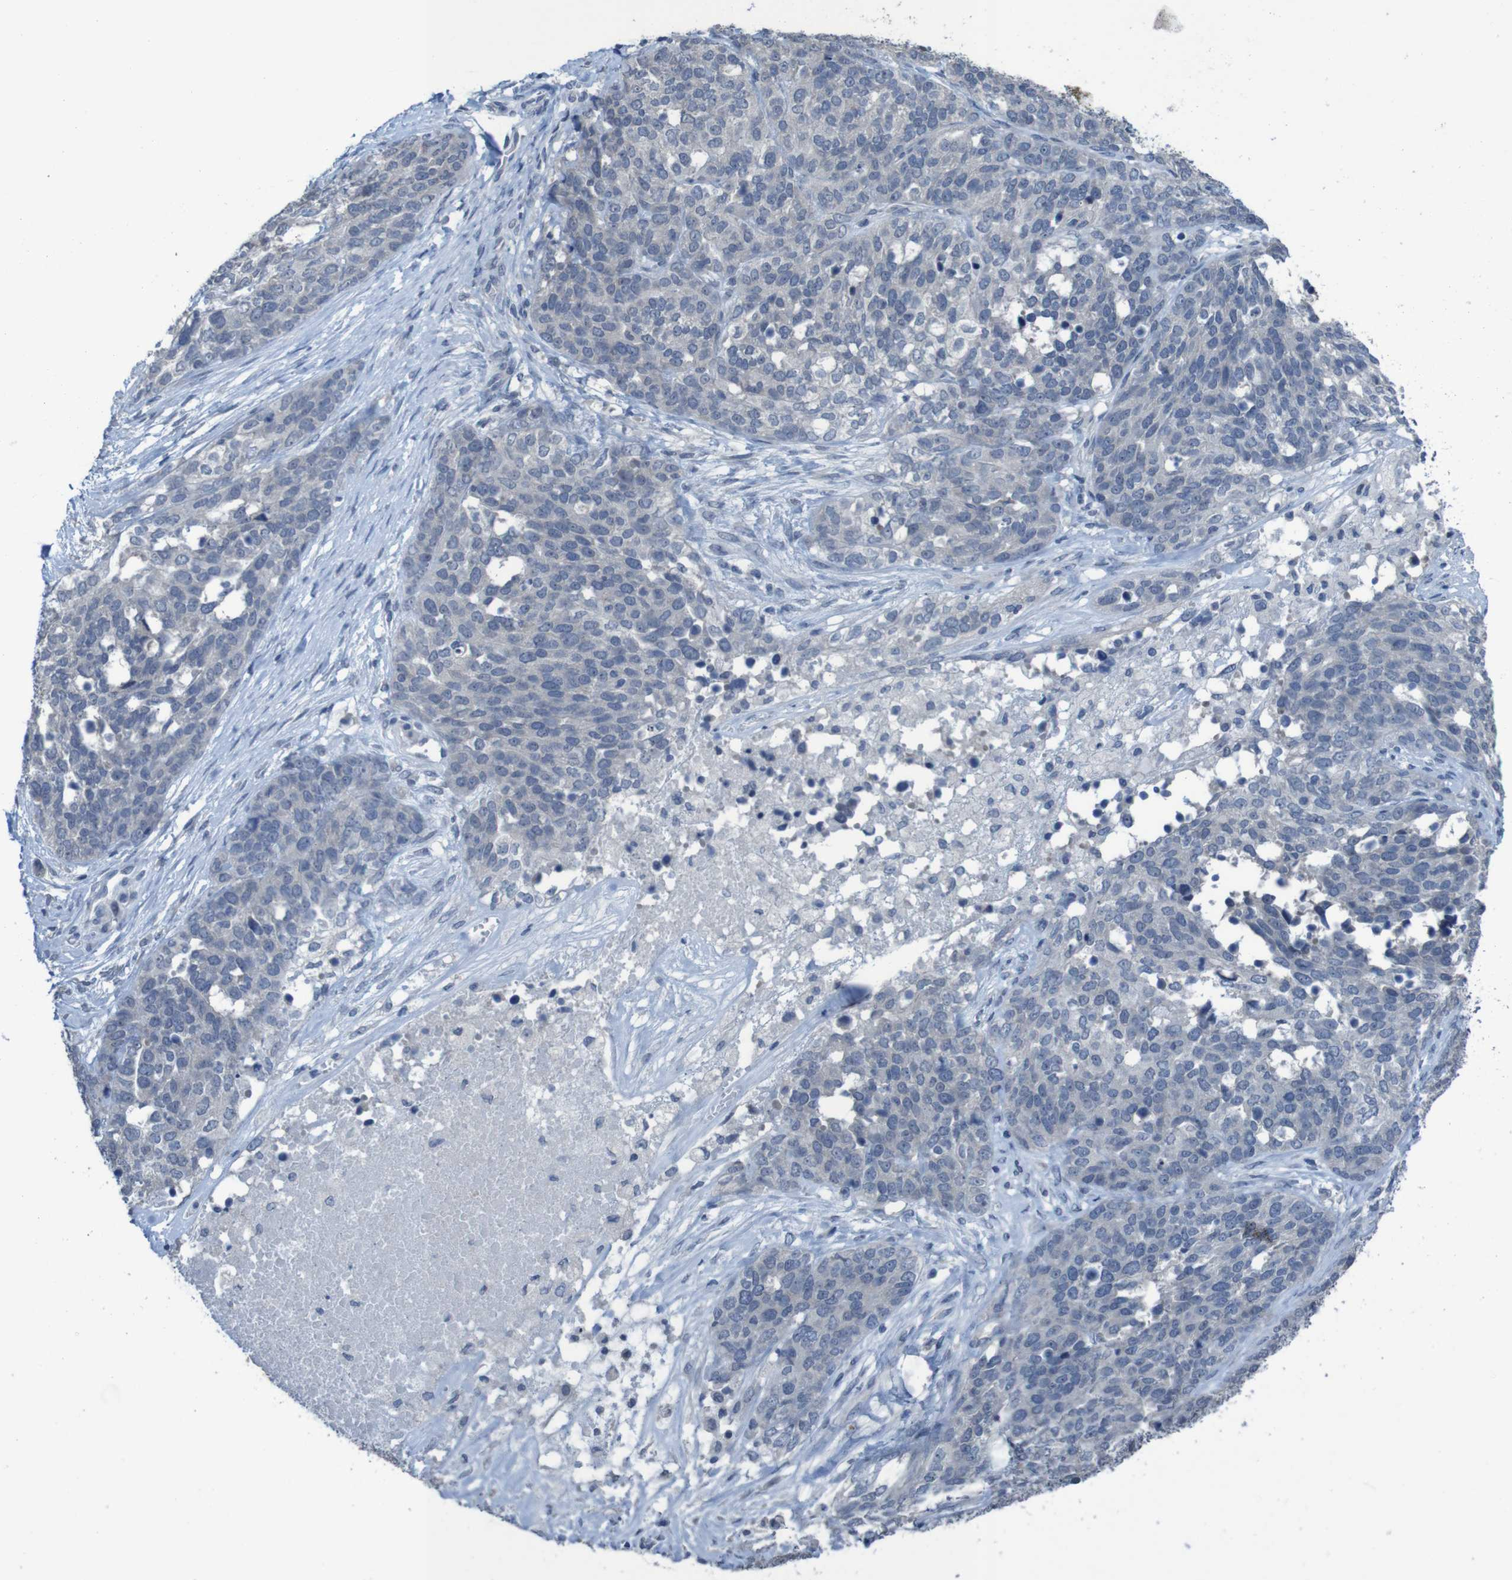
{"staining": {"intensity": "negative", "quantity": "none", "location": "none"}, "tissue": "ovarian cancer", "cell_type": "Tumor cells", "image_type": "cancer", "snomed": [{"axis": "morphology", "description": "Cystadenocarcinoma, serous, NOS"}, {"axis": "topography", "description": "Ovary"}], "caption": "DAB immunohistochemical staining of human ovarian cancer exhibits no significant staining in tumor cells. (DAB IHC with hematoxylin counter stain).", "gene": "CLDN18", "patient": {"sex": "female", "age": 44}}